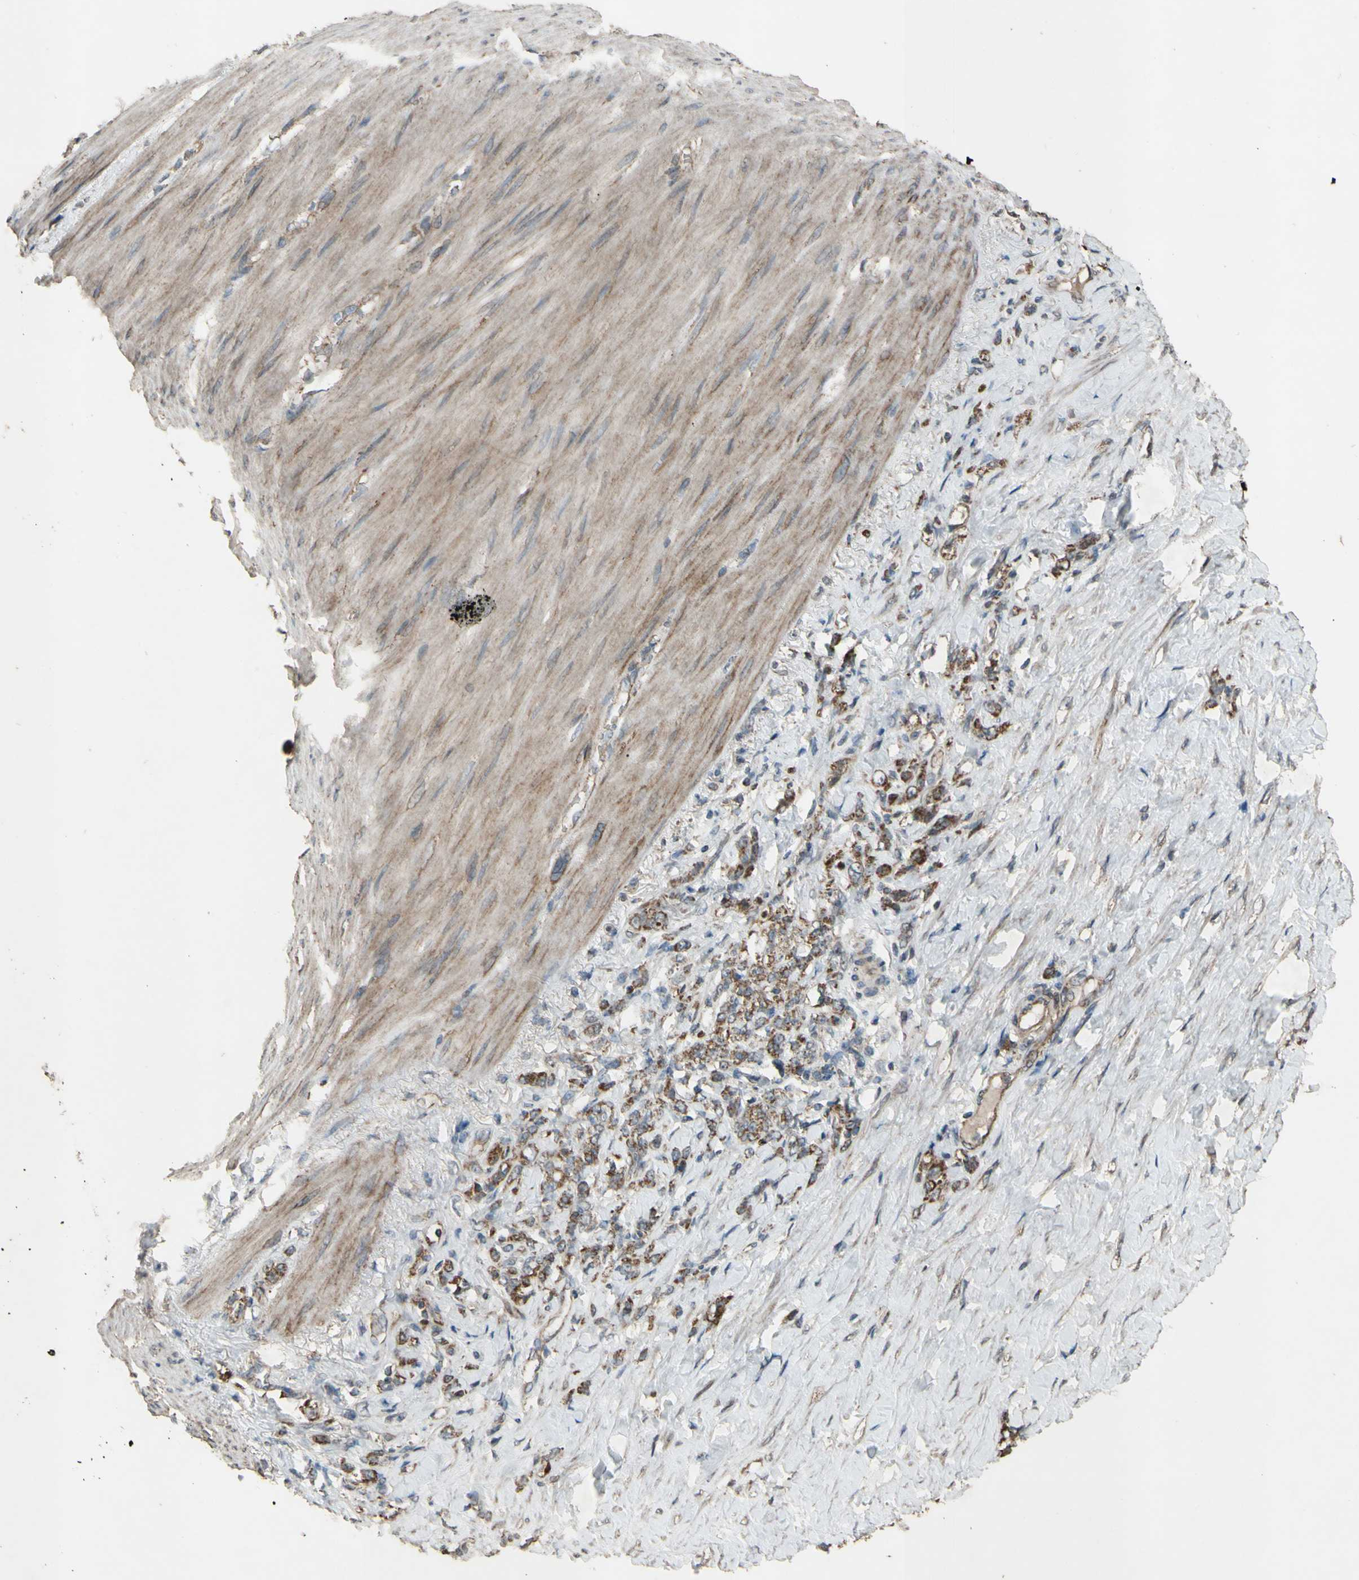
{"staining": {"intensity": "moderate", "quantity": ">75%", "location": "cytoplasmic/membranous"}, "tissue": "stomach cancer", "cell_type": "Tumor cells", "image_type": "cancer", "snomed": [{"axis": "morphology", "description": "Adenocarcinoma, NOS"}, {"axis": "topography", "description": "Stomach"}], "caption": "Immunohistochemical staining of adenocarcinoma (stomach) shows medium levels of moderate cytoplasmic/membranous protein expression in approximately >75% of tumor cells.", "gene": "ACOT8", "patient": {"sex": "male", "age": 82}}